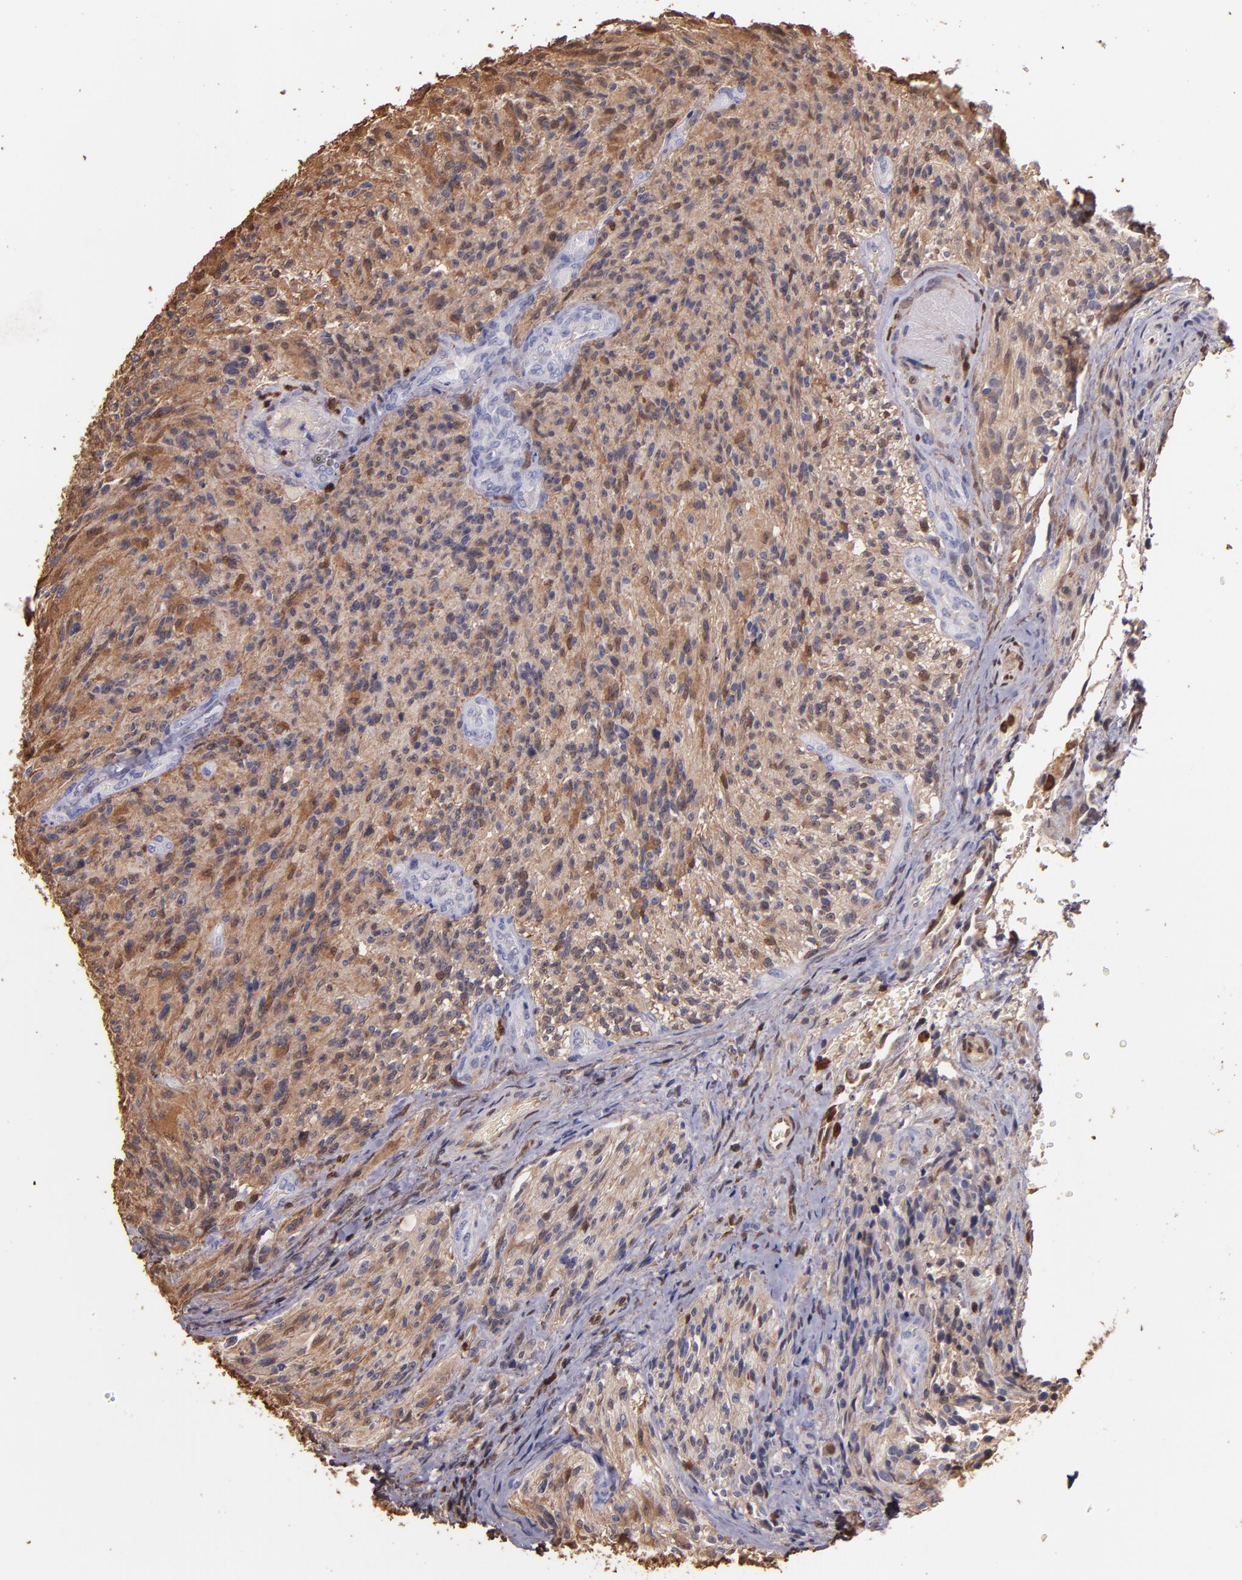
{"staining": {"intensity": "moderate", "quantity": ">75%", "location": "cytoplasmic/membranous,nuclear"}, "tissue": "glioma", "cell_type": "Tumor cells", "image_type": "cancer", "snomed": [{"axis": "morphology", "description": "Normal tissue, NOS"}, {"axis": "morphology", "description": "Glioma, malignant, High grade"}, {"axis": "topography", "description": "Cerebral cortex"}], "caption": "Moderate cytoplasmic/membranous and nuclear staining is identified in approximately >75% of tumor cells in malignant high-grade glioma.", "gene": "S100A6", "patient": {"sex": "male", "age": 56}}